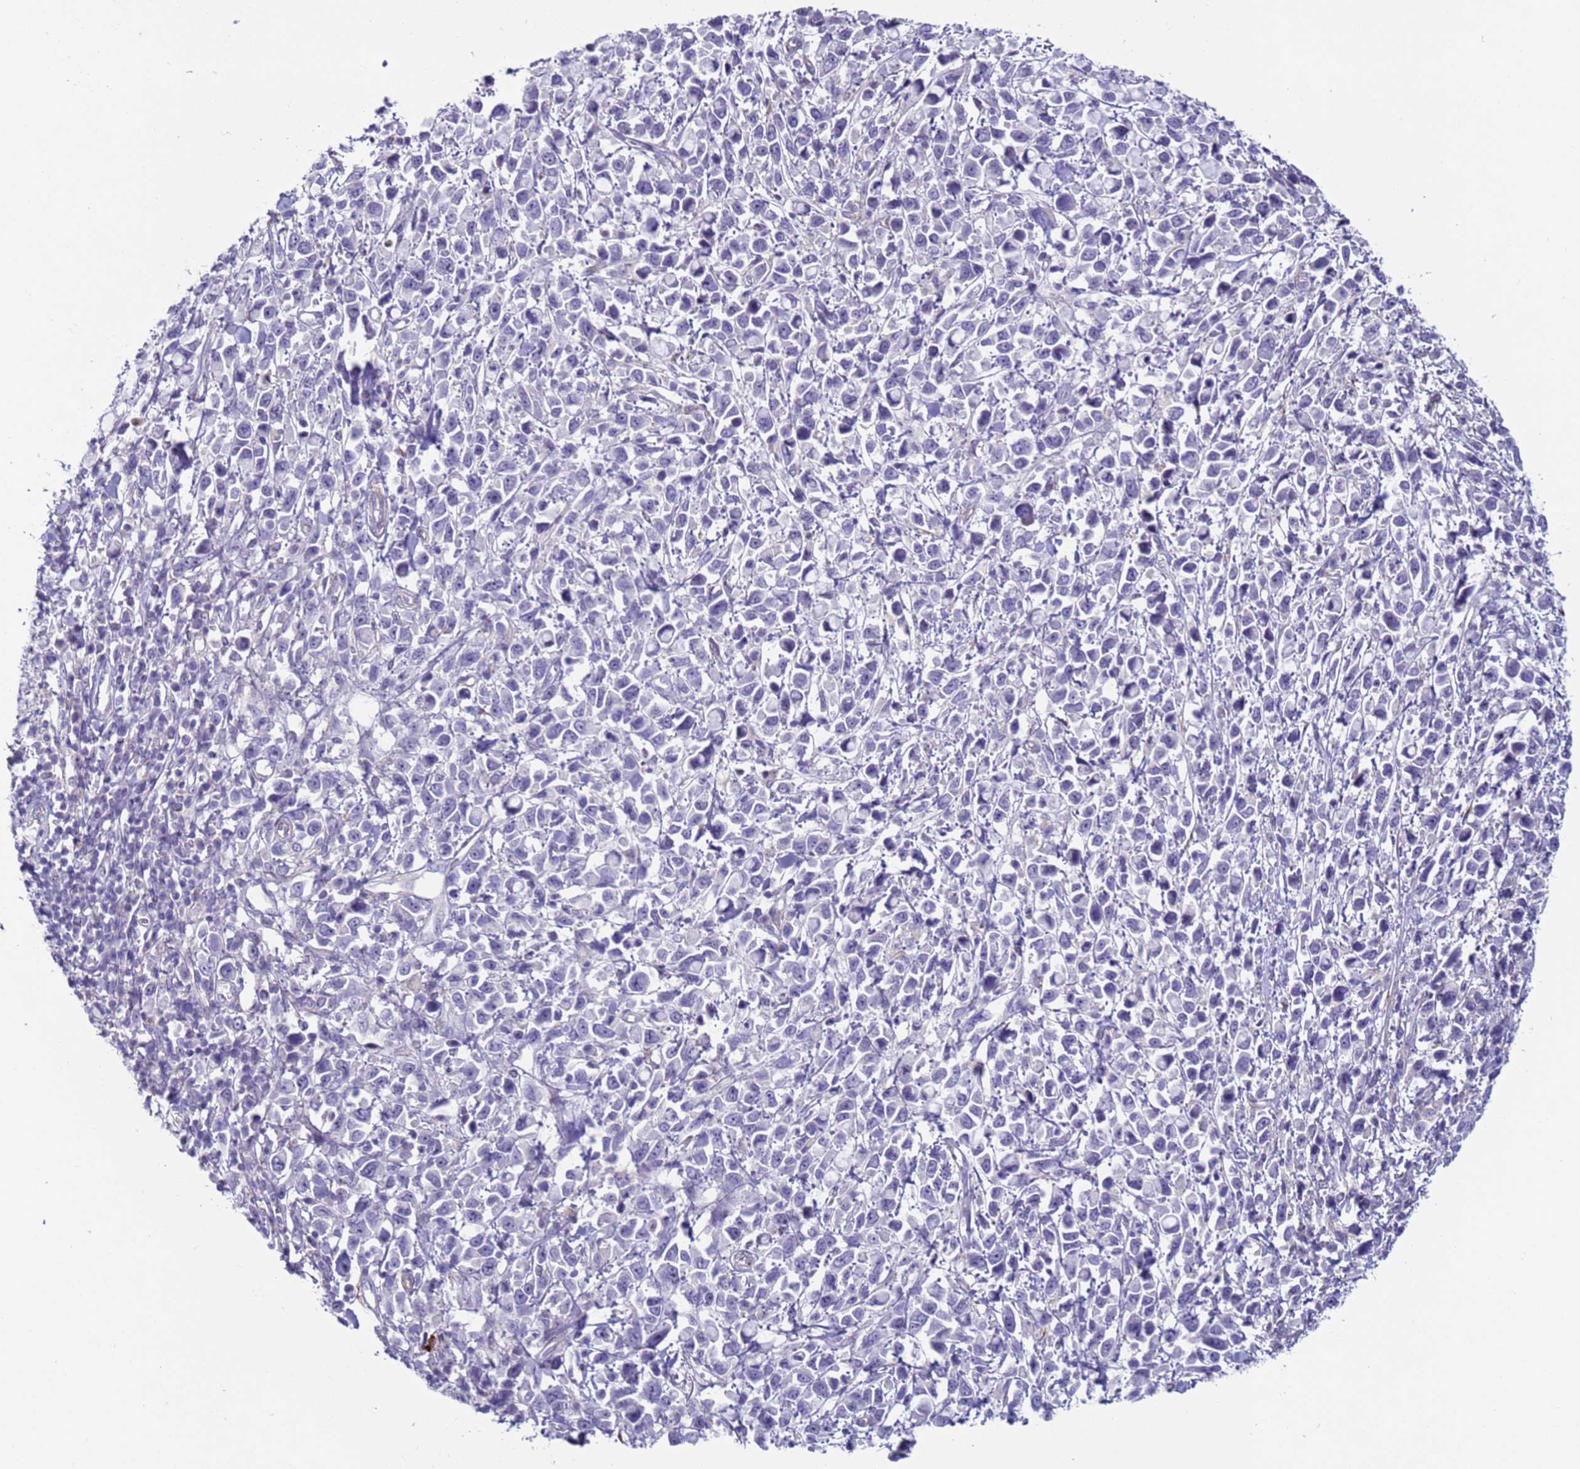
{"staining": {"intensity": "negative", "quantity": "none", "location": "none"}, "tissue": "stomach cancer", "cell_type": "Tumor cells", "image_type": "cancer", "snomed": [{"axis": "morphology", "description": "Adenocarcinoma, NOS"}, {"axis": "topography", "description": "Stomach"}], "caption": "An image of human adenocarcinoma (stomach) is negative for staining in tumor cells.", "gene": "HEATR1", "patient": {"sex": "female", "age": 81}}